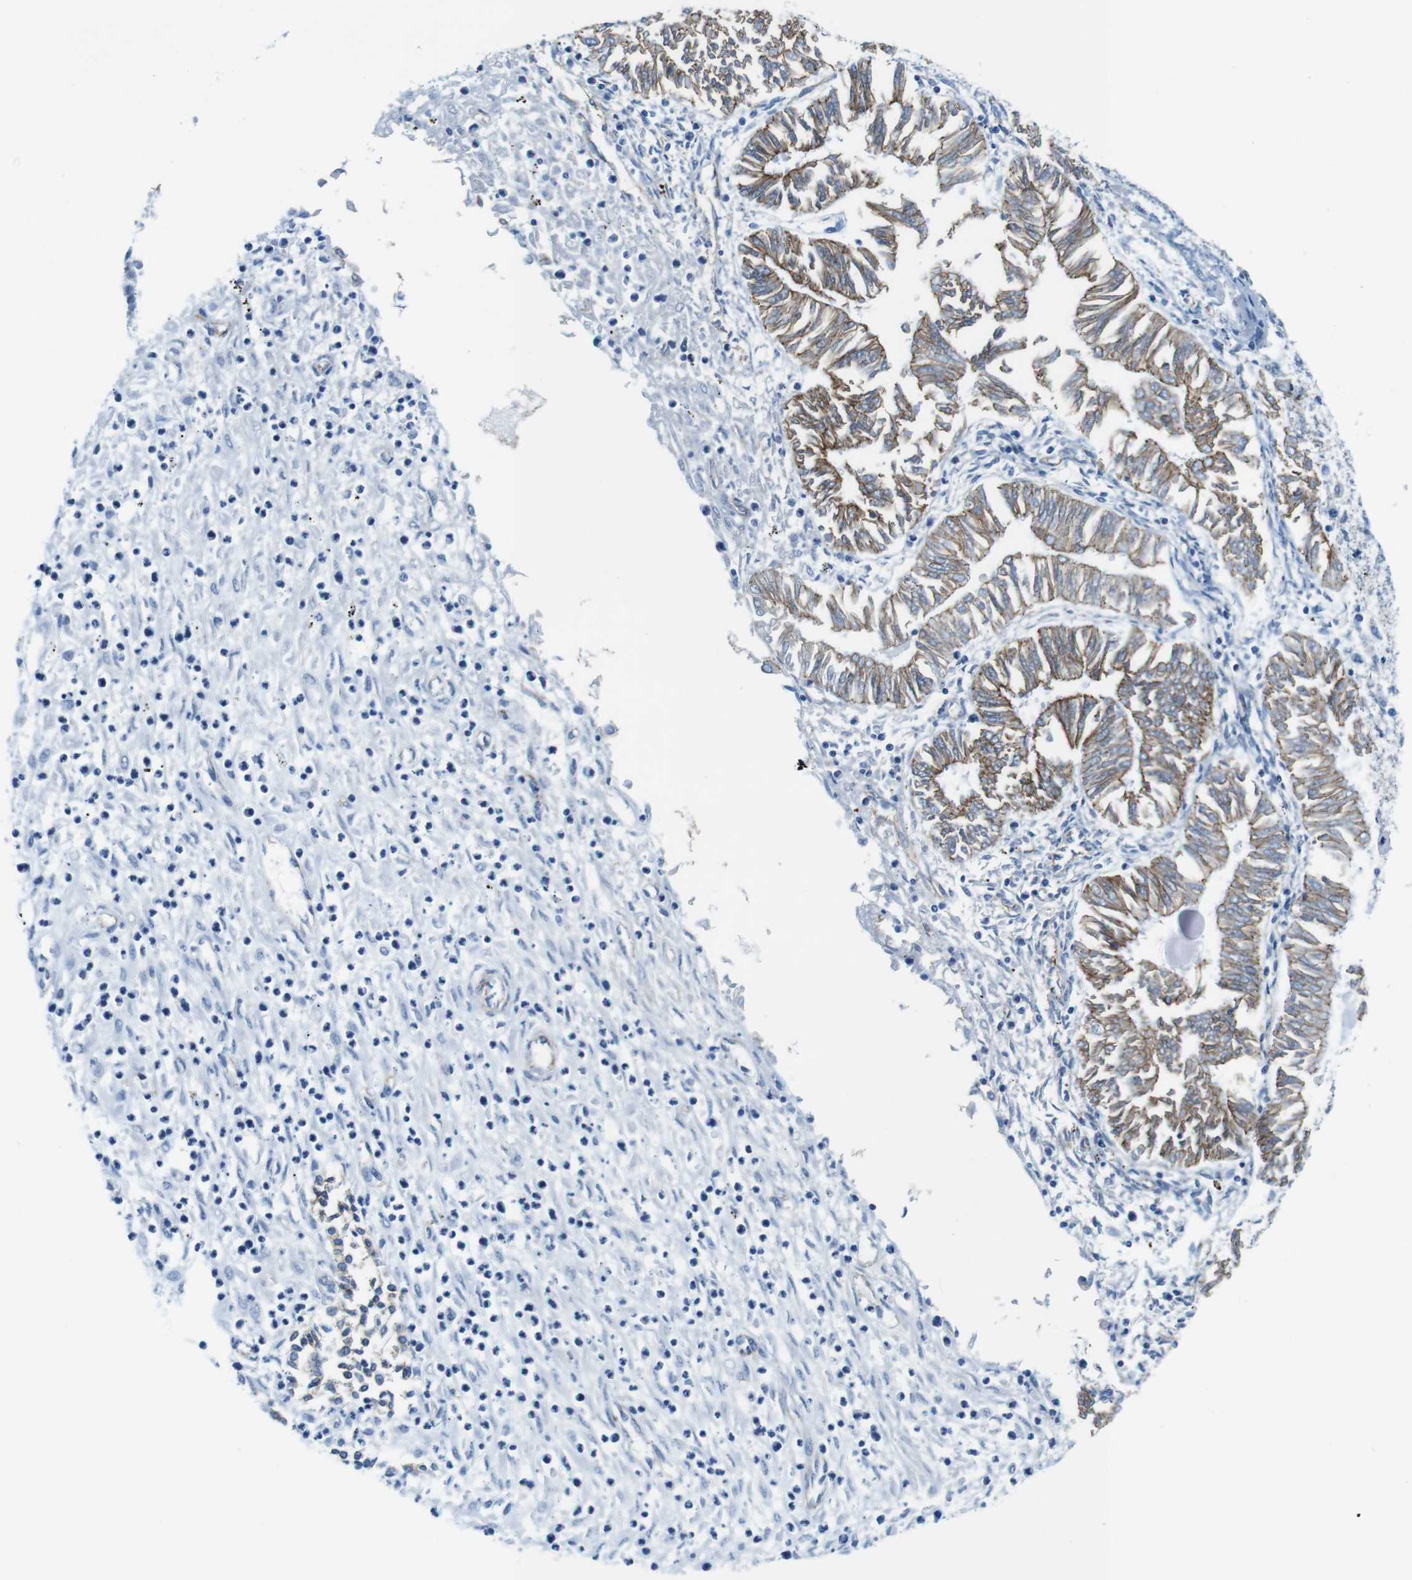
{"staining": {"intensity": "moderate", "quantity": ">75%", "location": "cytoplasmic/membranous"}, "tissue": "endometrial cancer", "cell_type": "Tumor cells", "image_type": "cancer", "snomed": [{"axis": "morphology", "description": "Adenocarcinoma, NOS"}, {"axis": "topography", "description": "Endometrium"}], "caption": "Tumor cells demonstrate medium levels of moderate cytoplasmic/membranous staining in approximately >75% of cells in adenocarcinoma (endometrial).", "gene": "SLC6A6", "patient": {"sex": "female", "age": 53}}